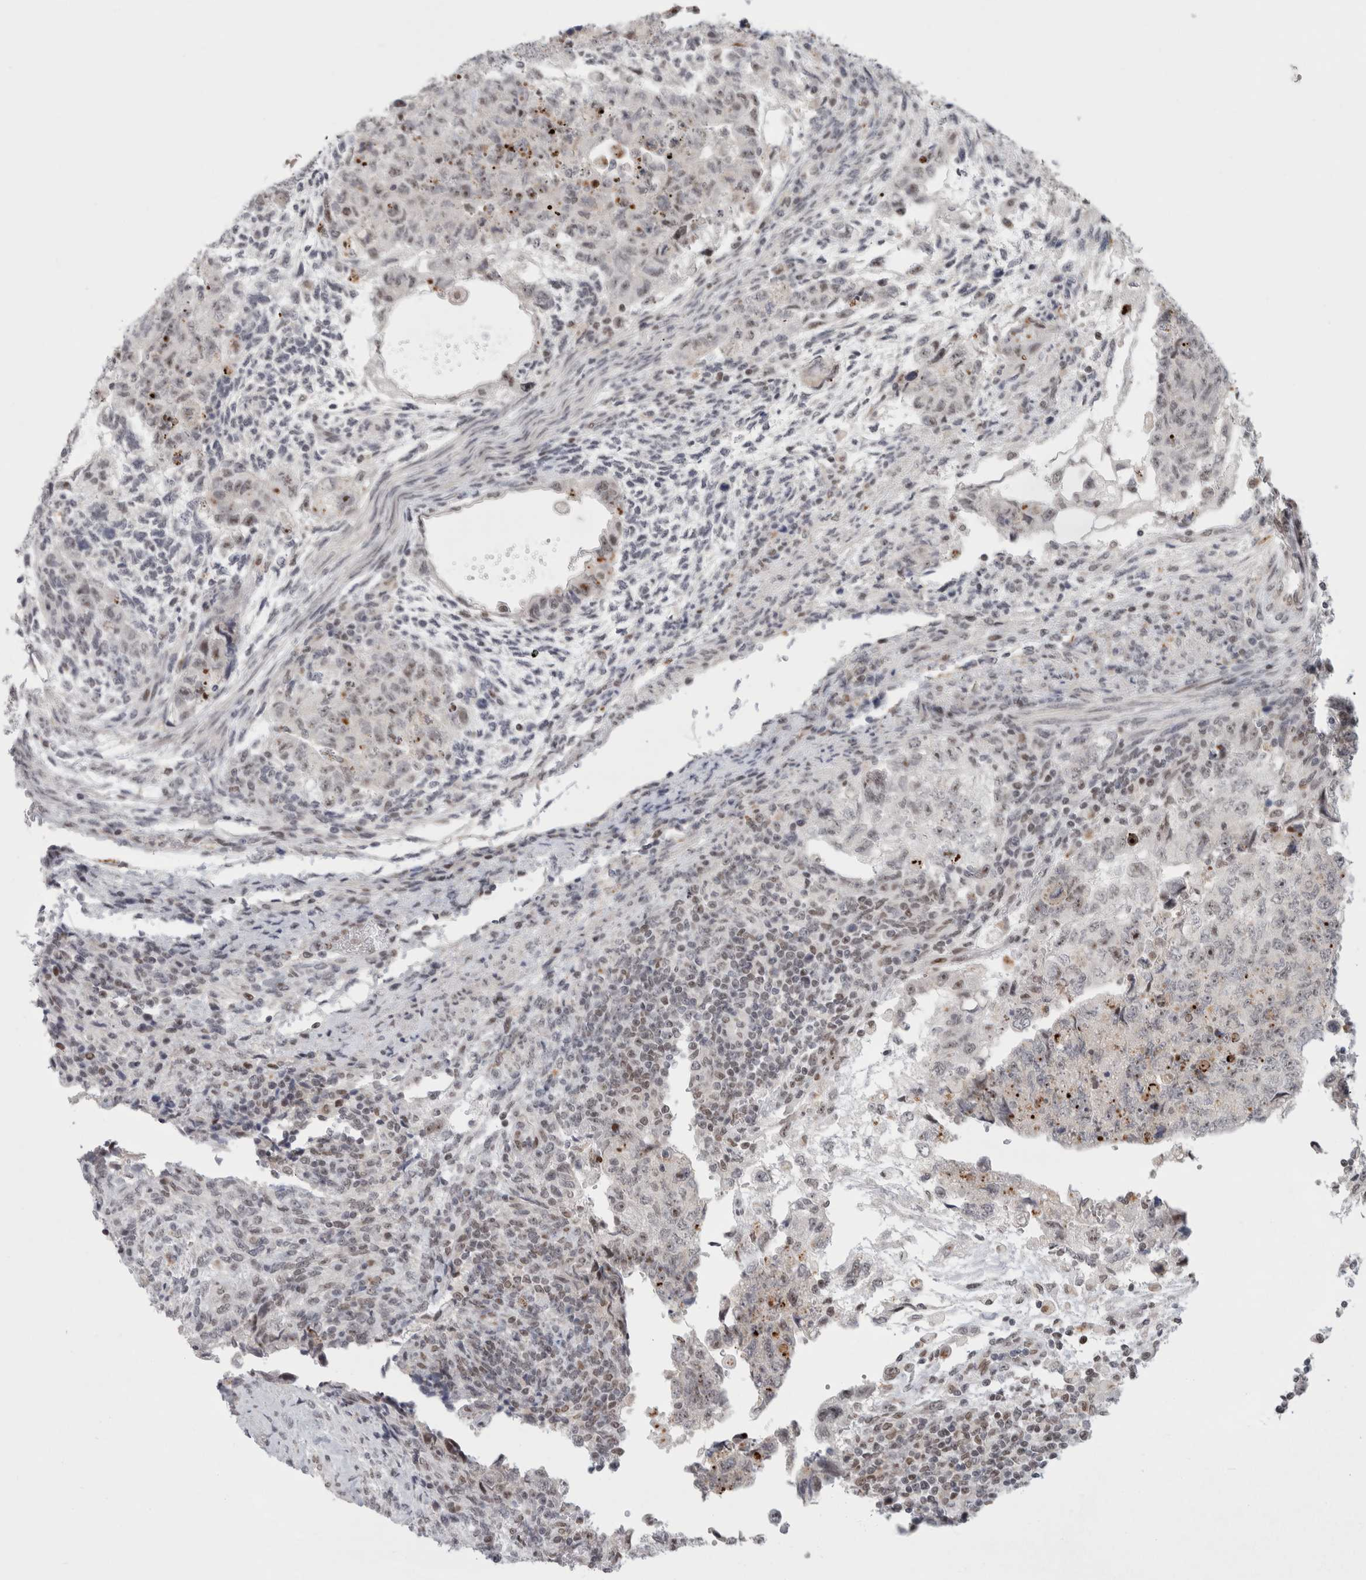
{"staining": {"intensity": "negative", "quantity": "none", "location": "none"}, "tissue": "testis cancer", "cell_type": "Tumor cells", "image_type": "cancer", "snomed": [{"axis": "morphology", "description": "Normal tissue, NOS"}, {"axis": "morphology", "description": "Carcinoma, Embryonal, NOS"}, {"axis": "topography", "description": "Testis"}], "caption": "This is a image of immunohistochemistry (IHC) staining of testis cancer (embryonal carcinoma), which shows no positivity in tumor cells.", "gene": "SENP6", "patient": {"sex": "male", "age": 36}}